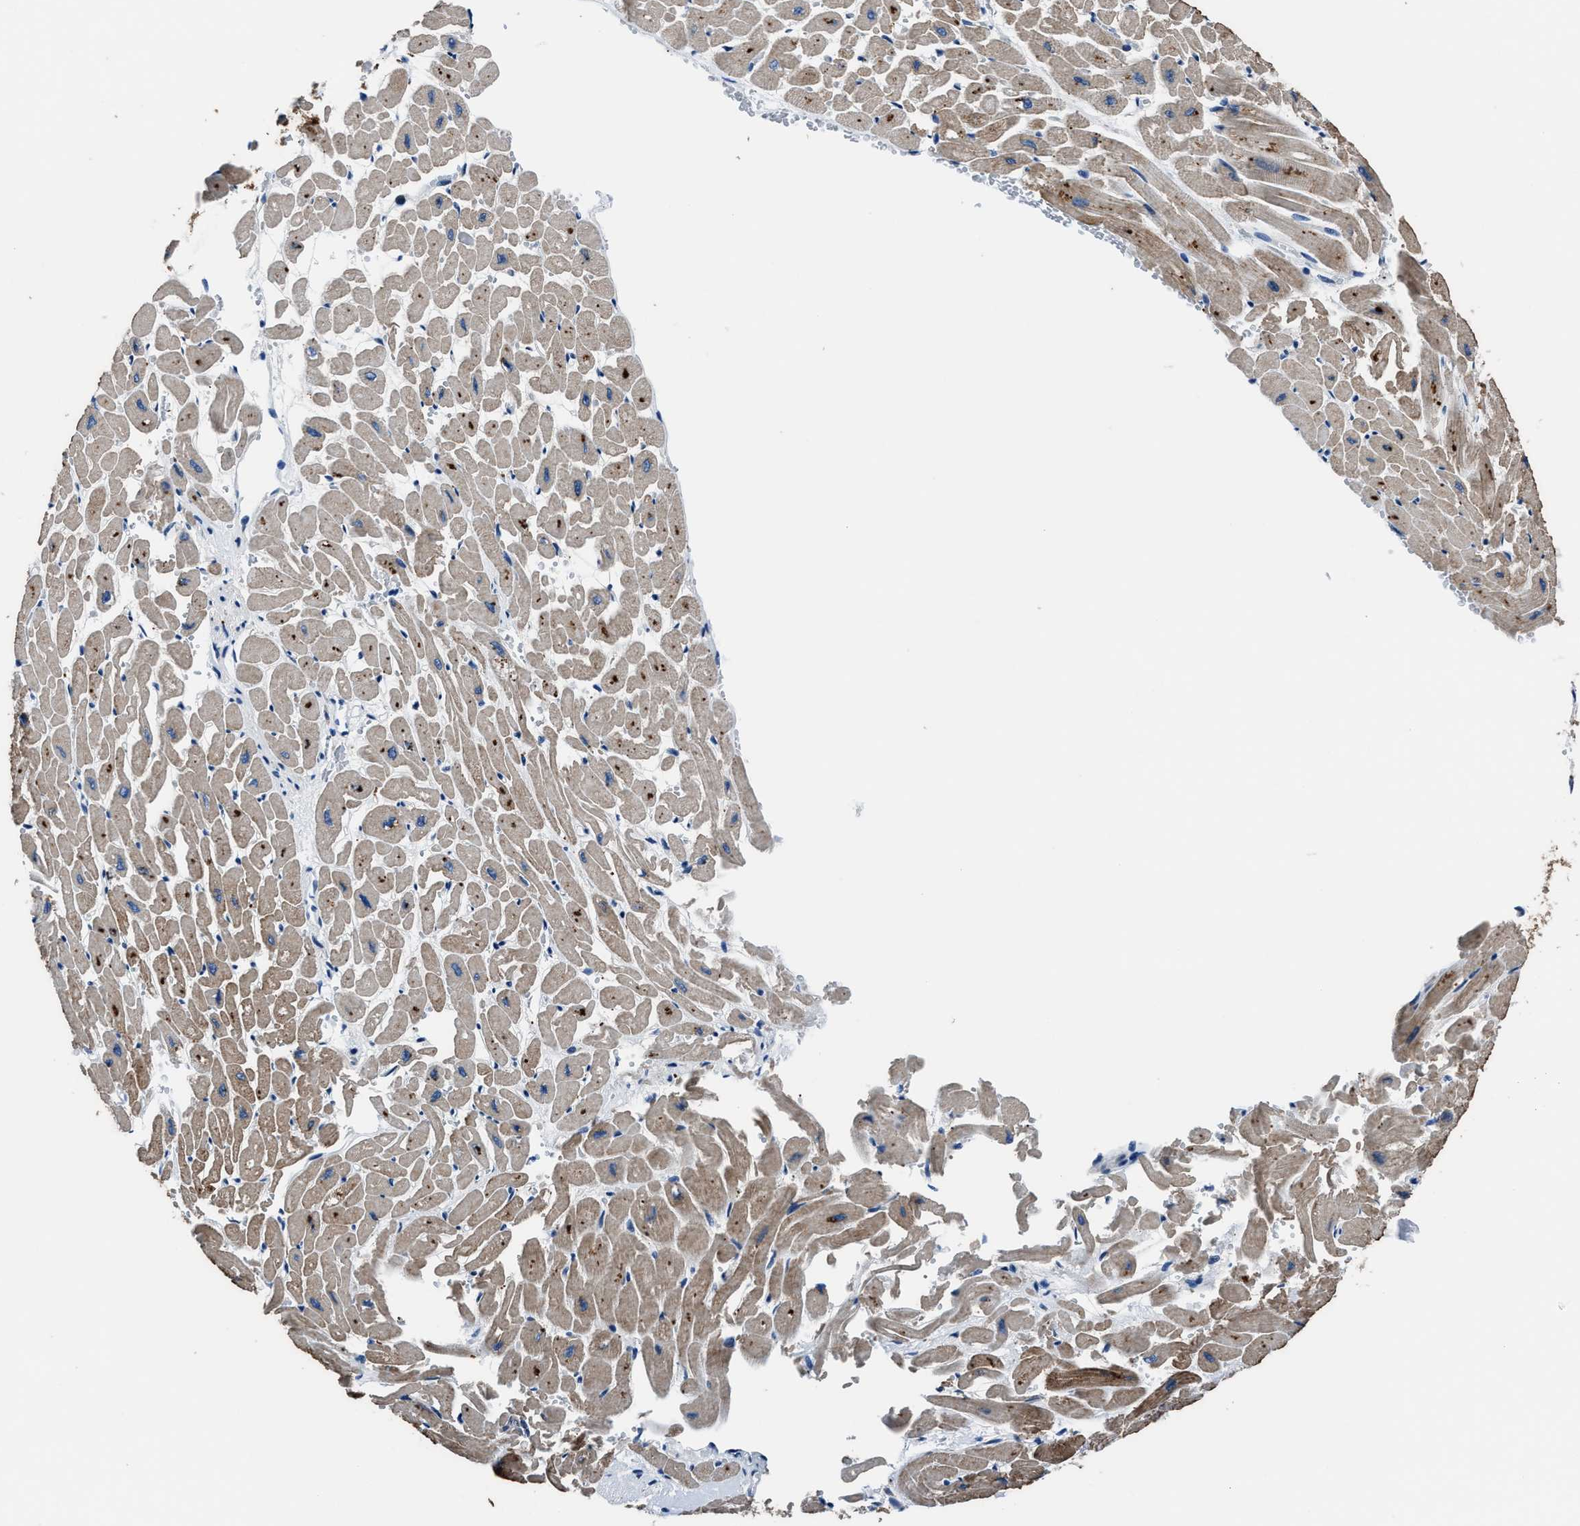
{"staining": {"intensity": "weak", "quantity": ">75%", "location": "cytoplasmic/membranous"}, "tissue": "heart muscle", "cell_type": "Cardiomyocytes", "image_type": "normal", "snomed": [{"axis": "morphology", "description": "Normal tissue, NOS"}, {"axis": "topography", "description": "Heart"}], "caption": "A high-resolution histopathology image shows IHC staining of unremarkable heart muscle, which displays weak cytoplasmic/membranous positivity in about >75% of cardiomyocytes.", "gene": "FGL2", "patient": {"sex": "male", "age": 45}}